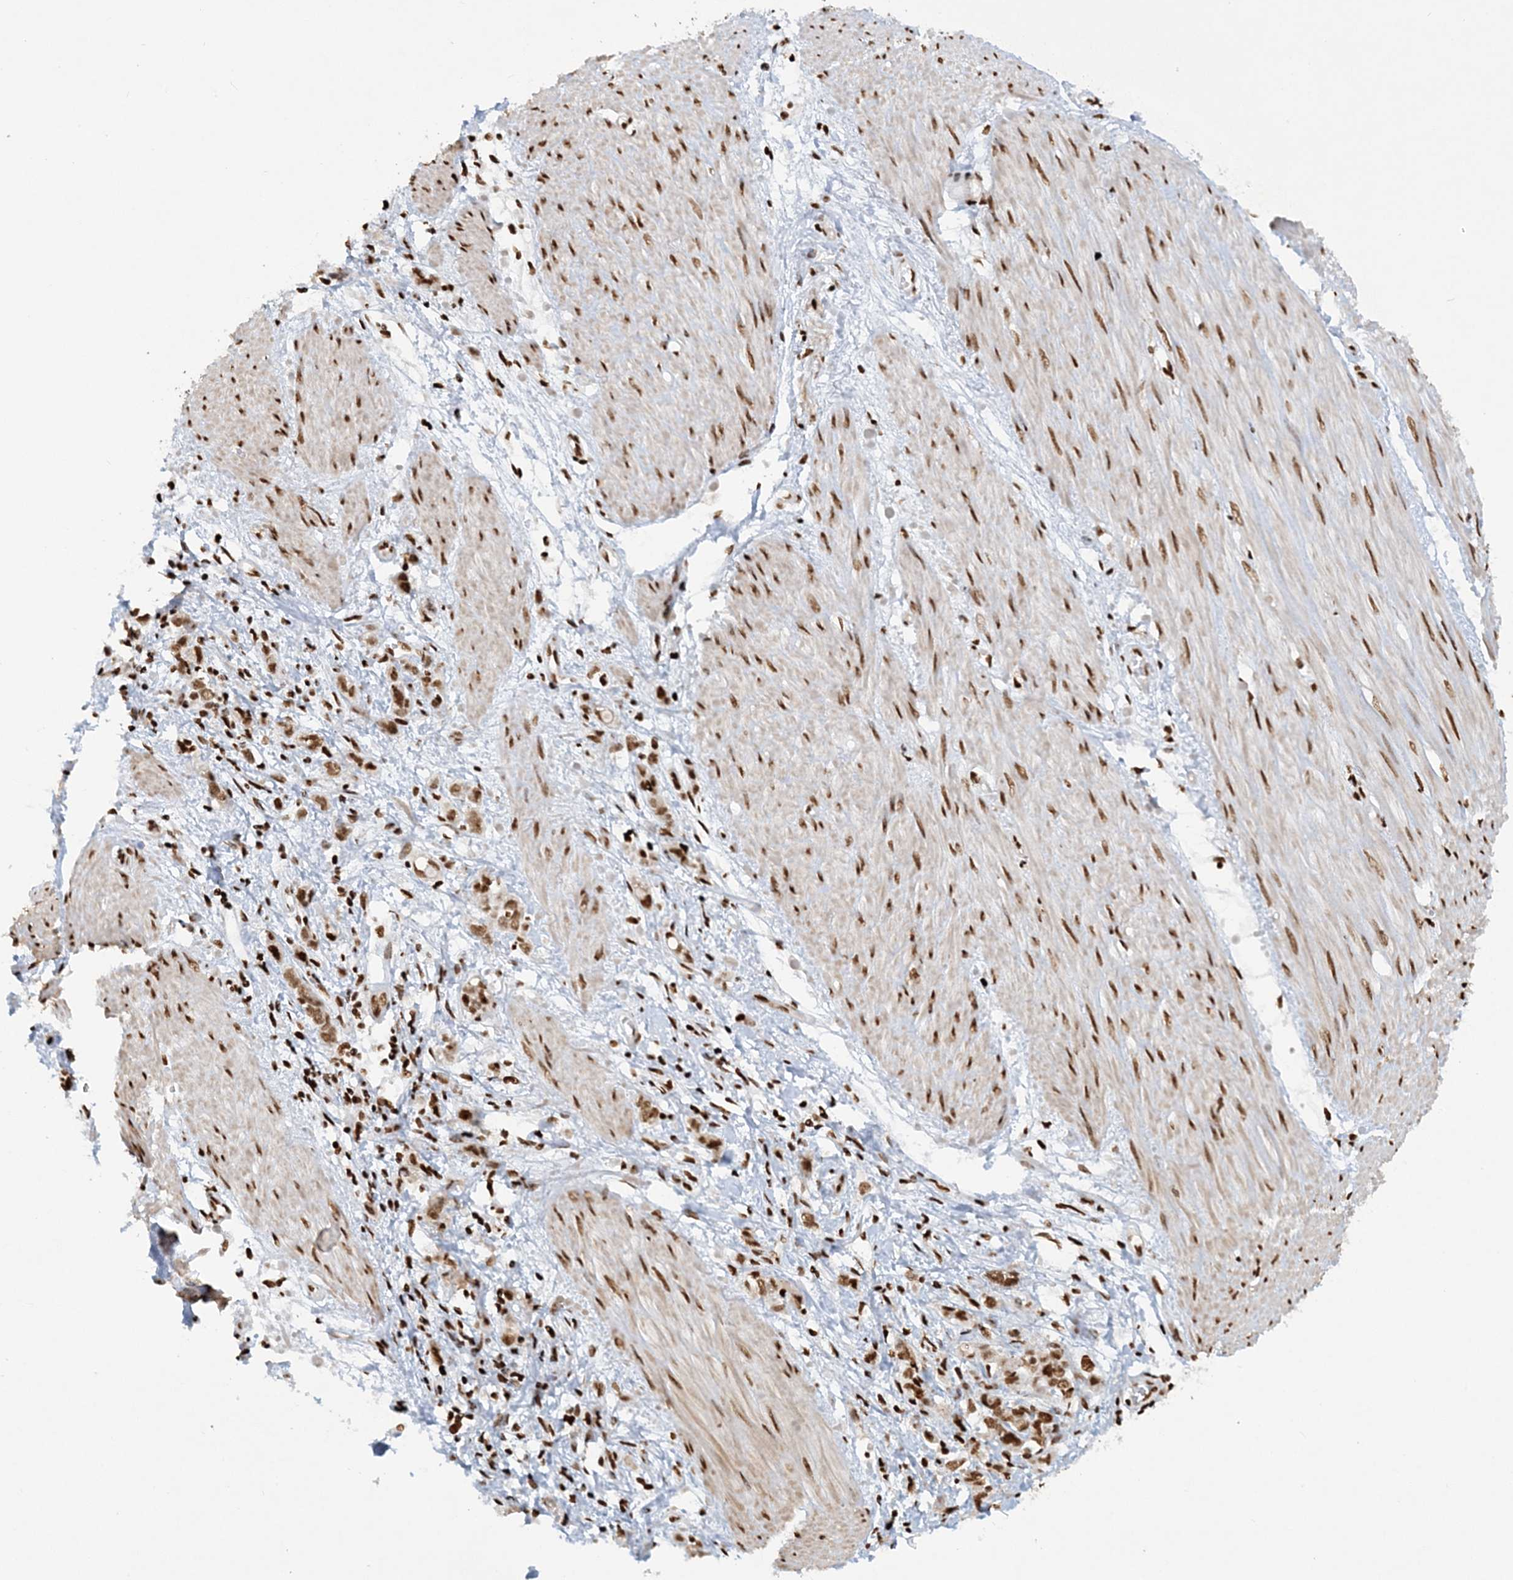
{"staining": {"intensity": "moderate", "quantity": ">75%", "location": "nuclear"}, "tissue": "stomach cancer", "cell_type": "Tumor cells", "image_type": "cancer", "snomed": [{"axis": "morphology", "description": "Adenocarcinoma, NOS"}, {"axis": "topography", "description": "Stomach"}], "caption": "Immunohistochemical staining of human stomach cancer (adenocarcinoma) reveals medium levels of moderate nuclear protein staining in about >75% of tumor cells.", "gene": "DELE1", "patient": {"sex": "female", "age": 76}}